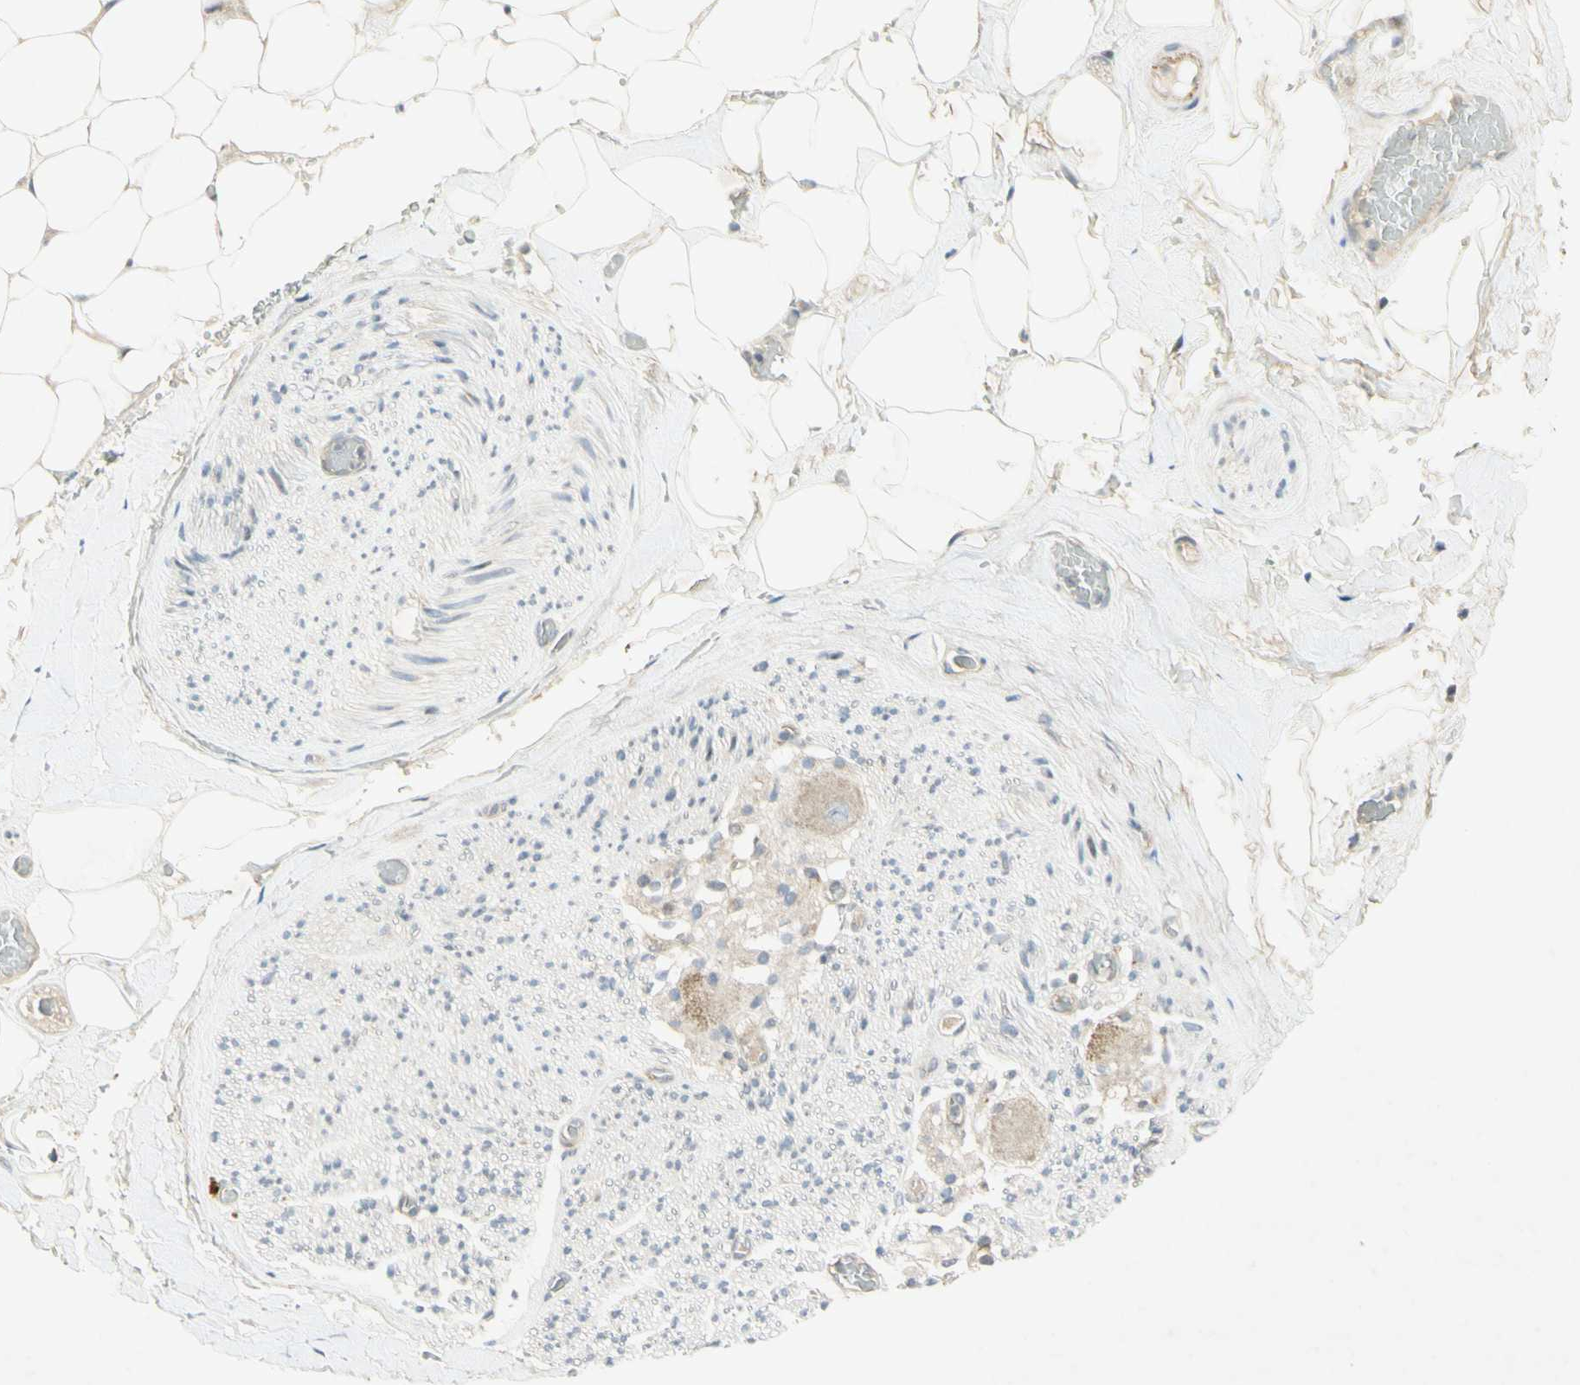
{"staining": {"intensity": "weak", "quantity": "<25%", "location": "cytoplasmic/membranous"}, "tissue": "adipose tissue", "cell_type": "Adipocytes", "image_type": "normal", "snomed": [{"axis": "morphology", "description": "Normal tissue, NOS"}, {"axis": "topography", "description": "Peripheral nerve tissue"}], "caption": "Adipocytes are negative for brown protein staining in unremarkable adipose tissue. Brightfield microscopy of immunohistochemistry (IHC) stained with DAB (3,3'-diaminobenzidine) (brown) and hematoxylin (blue), captured at high magnification.", "gene": "ETF1", "patient": {"sex": "male", "age": 70}}